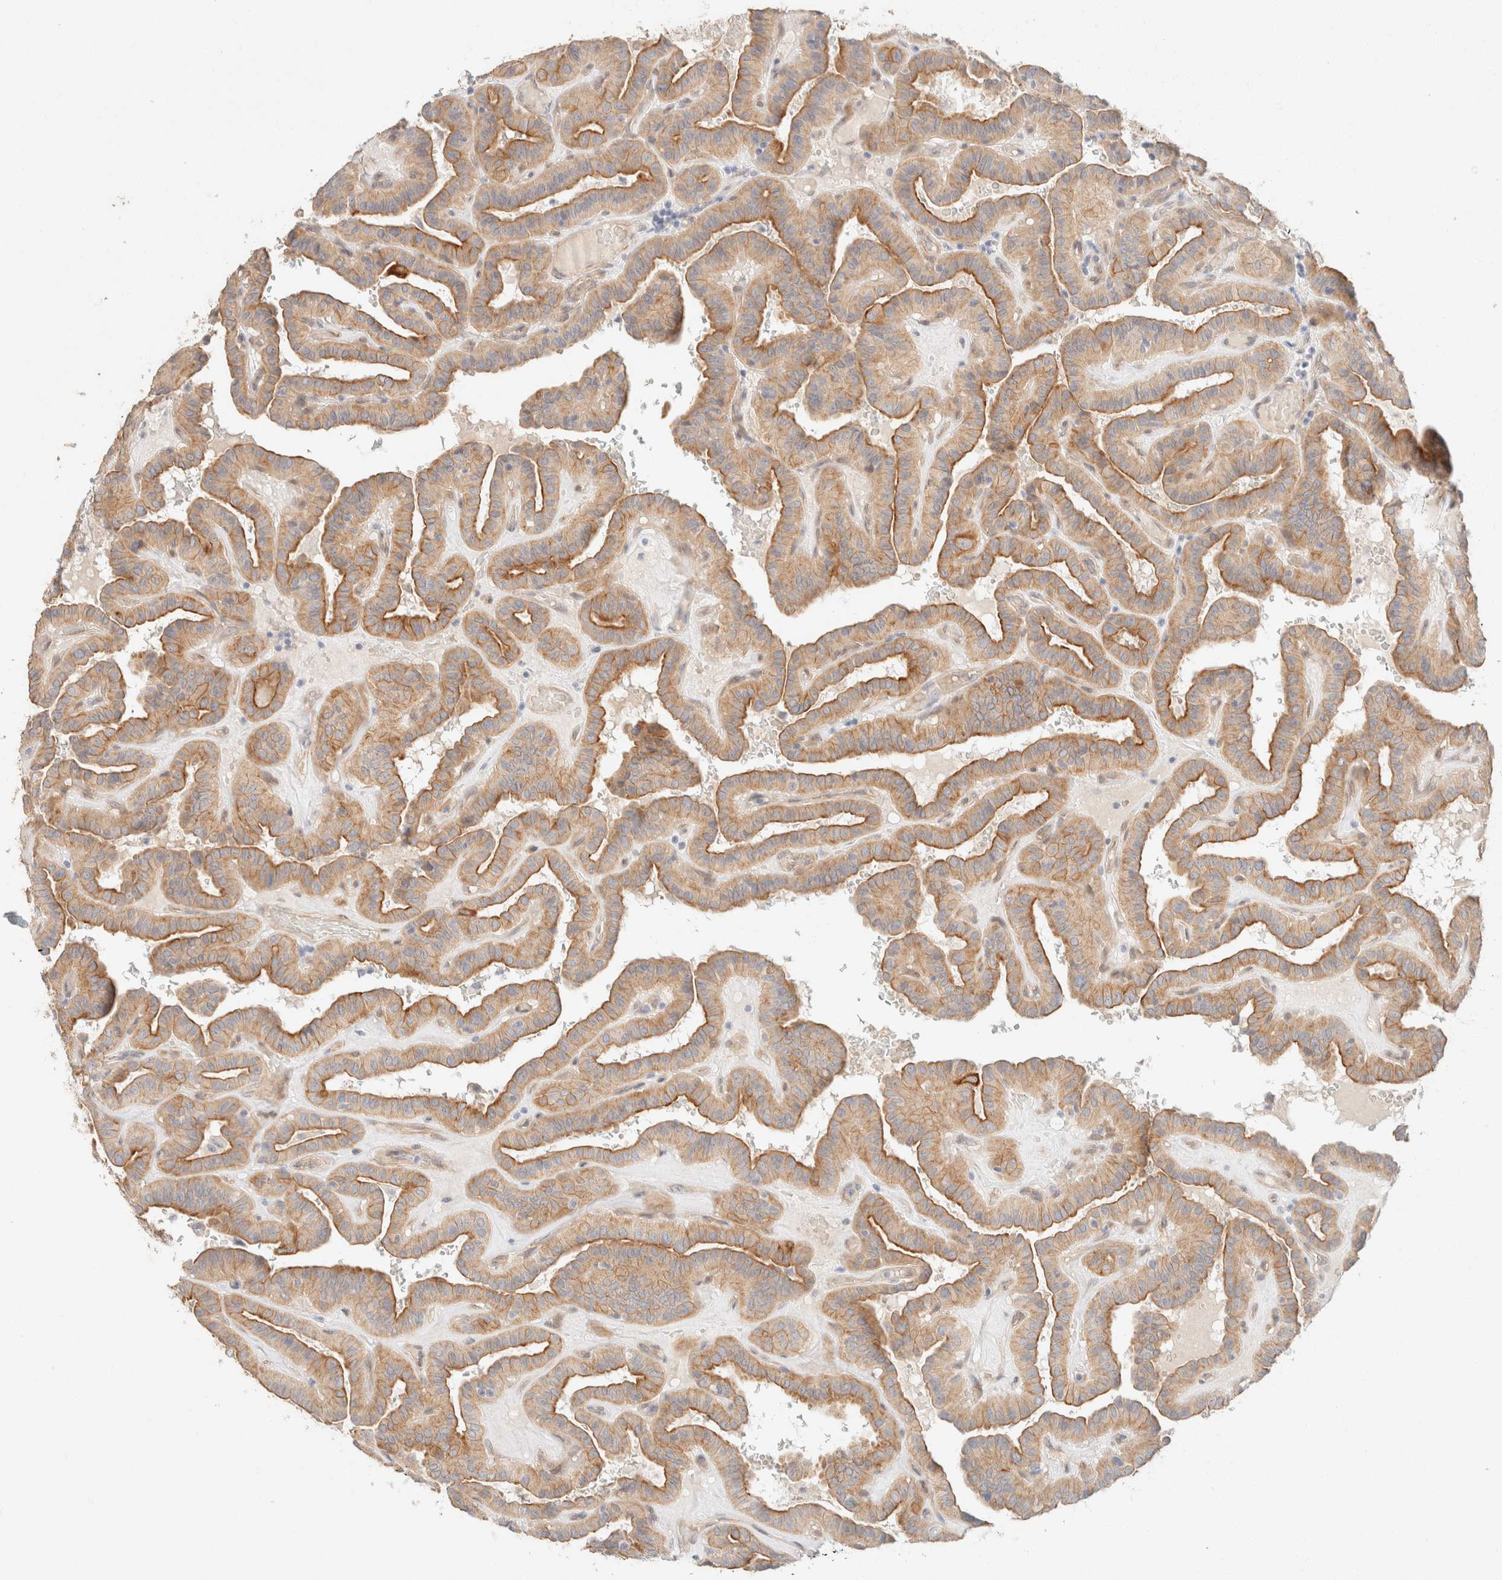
{"staining": {"intensity": "moderate", "quantity": ">75%", "location": "cytoplasmic/membranous"}, "tissue": "thyroid cancer", "cell_type": "Tumor cells", "image_type": "cancer", "snomed": [{"axis": "morphology", "description": "Papillary adenocarcinoma, NOS"}, {"axis": "topography", "description": "Thyroid gland"}], "caption": "Immunohistochemical staining of thyroid cancer reveals moderate cytoplasmic/membranous protein staining in approximately >75% of tumor cells.", "gene": "CSNK1E", "patient": {"sex": "male", "age": 77}}